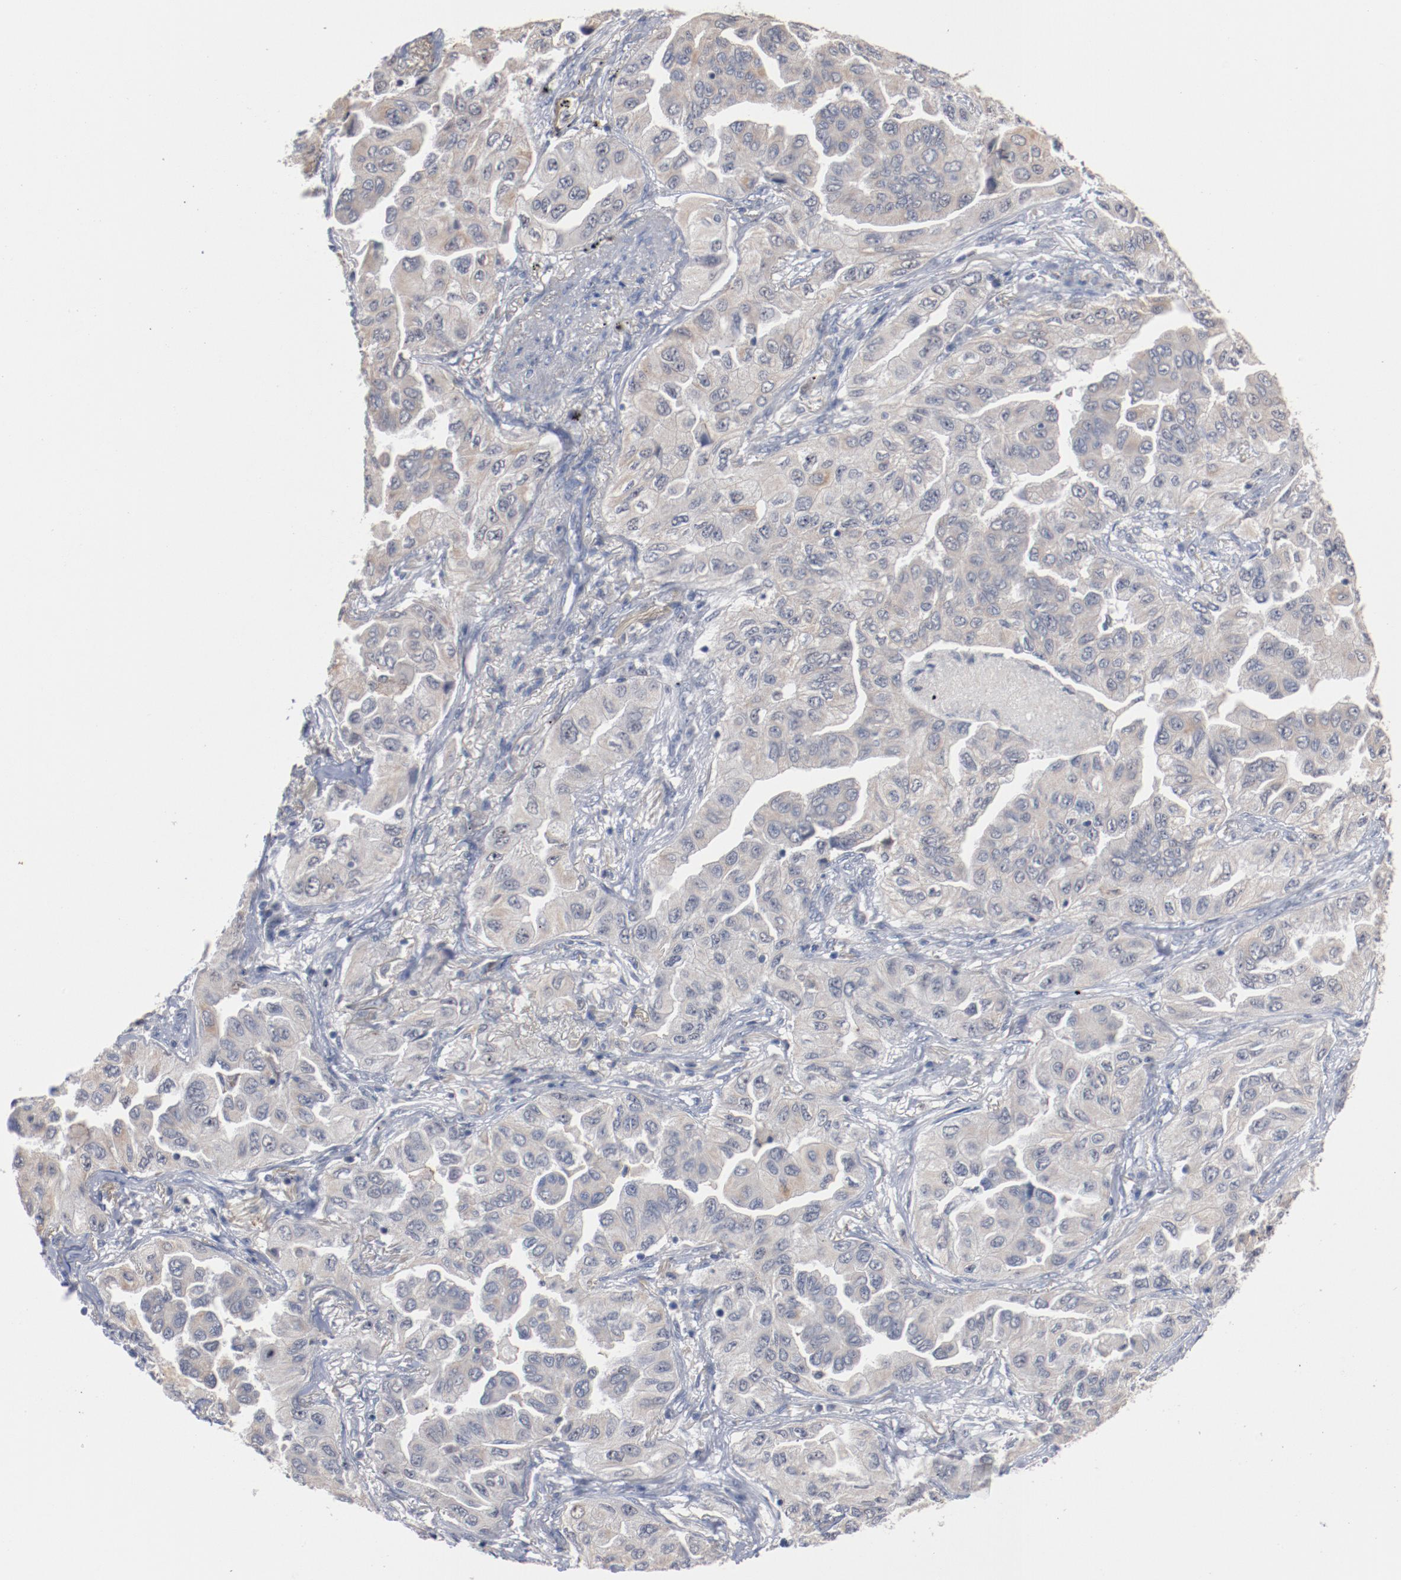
{"staining": {"intensity": "negative", "quantity": "none", "location": "none"}, "tissue": "lung cancer", "cell_type": "Tumor cells", "image_type": "cancer", "snomed": [{"axis": "morphology", "description": "Adenocarcinoma, NOS"}, {"axis": "topography", "description": "Lung"}], "caption": "Human lung cancer (adenocarcinoma) stained for a protein using IHC exhibits no expression in tumor cells.", "gene": "ERICH1", "patient": {"sex": "female", "age": 65}}